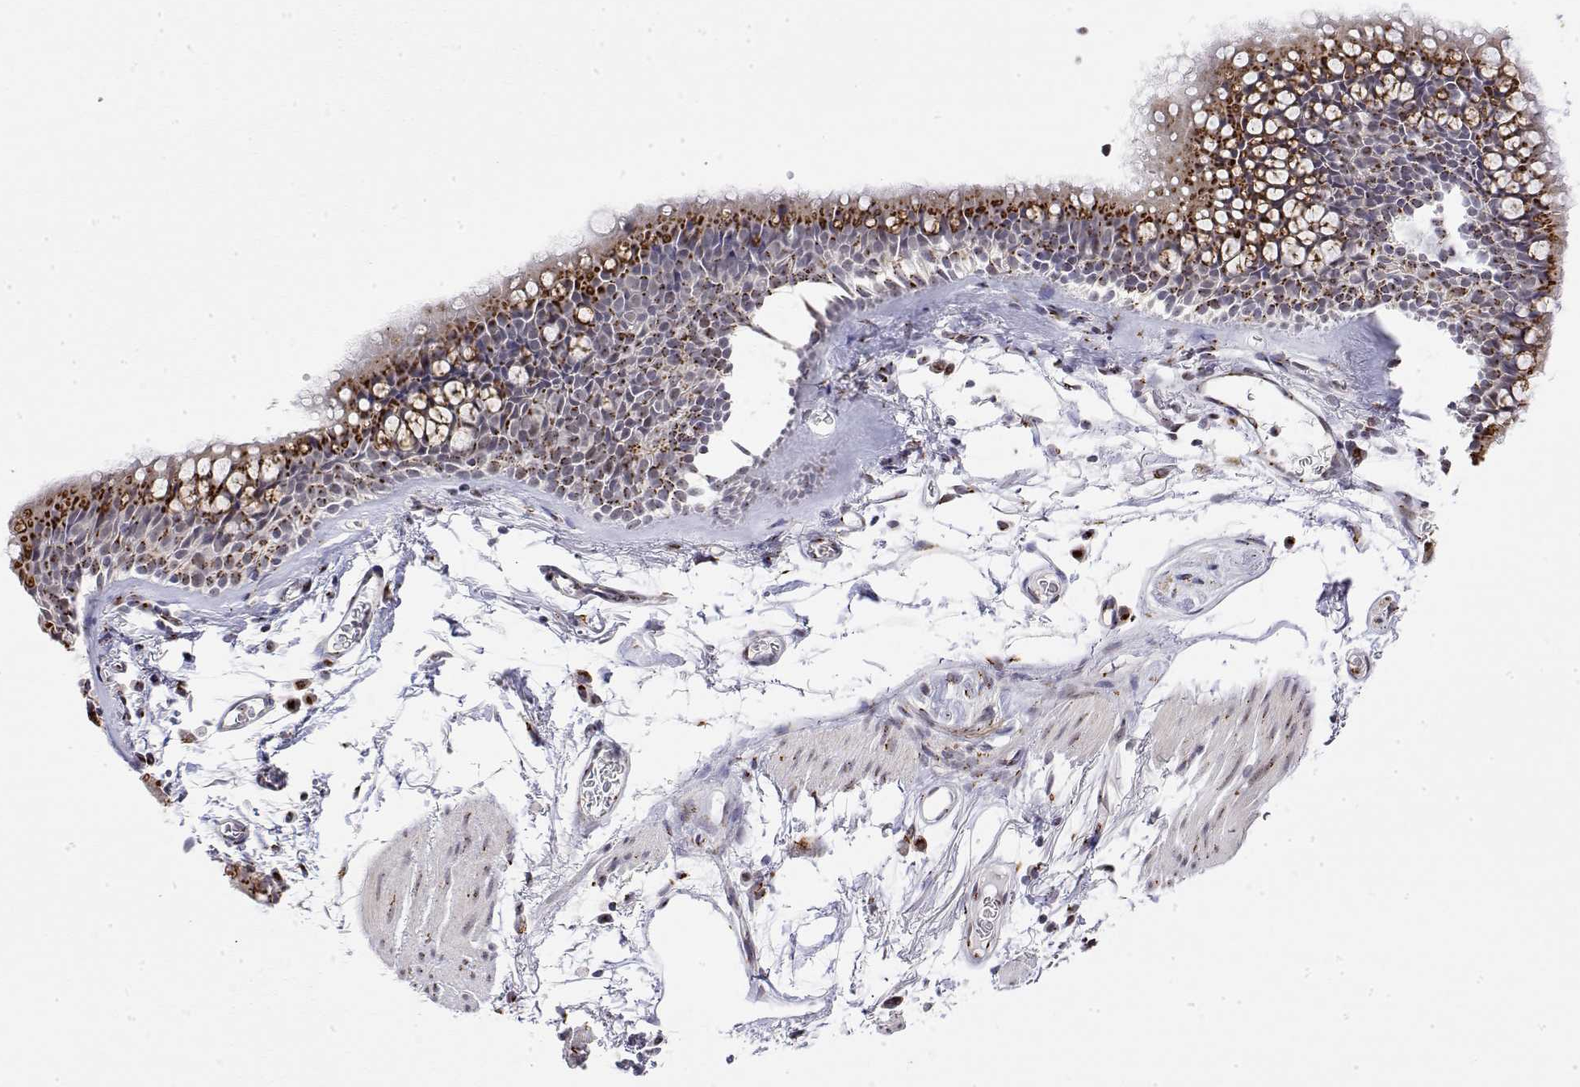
{"staining": {"intensity": "strong", "quantity": ">75%", "location": "cytoplasmic/membranous"}, "tissue": "bronchus", "cell_type": "Respiratory epithelial cells", "image_type": "normal", "snomed": [{"axis": "morphology", "description": "Normal tissue, NOS"}, {"axis": "topography", "description": "Cartilage tissue"}, {"axis": "topography", "description": "Bronchus"}], "caption": "A photomicrograph showing strong cytoplasmic/membranous expression in about >75% of respiratory epithelial cells in normal bronchus, as visualized by brown immunohistochemical staining.", "gene": "YIPF3", "patient": {"sex": "female", "age": 79}}